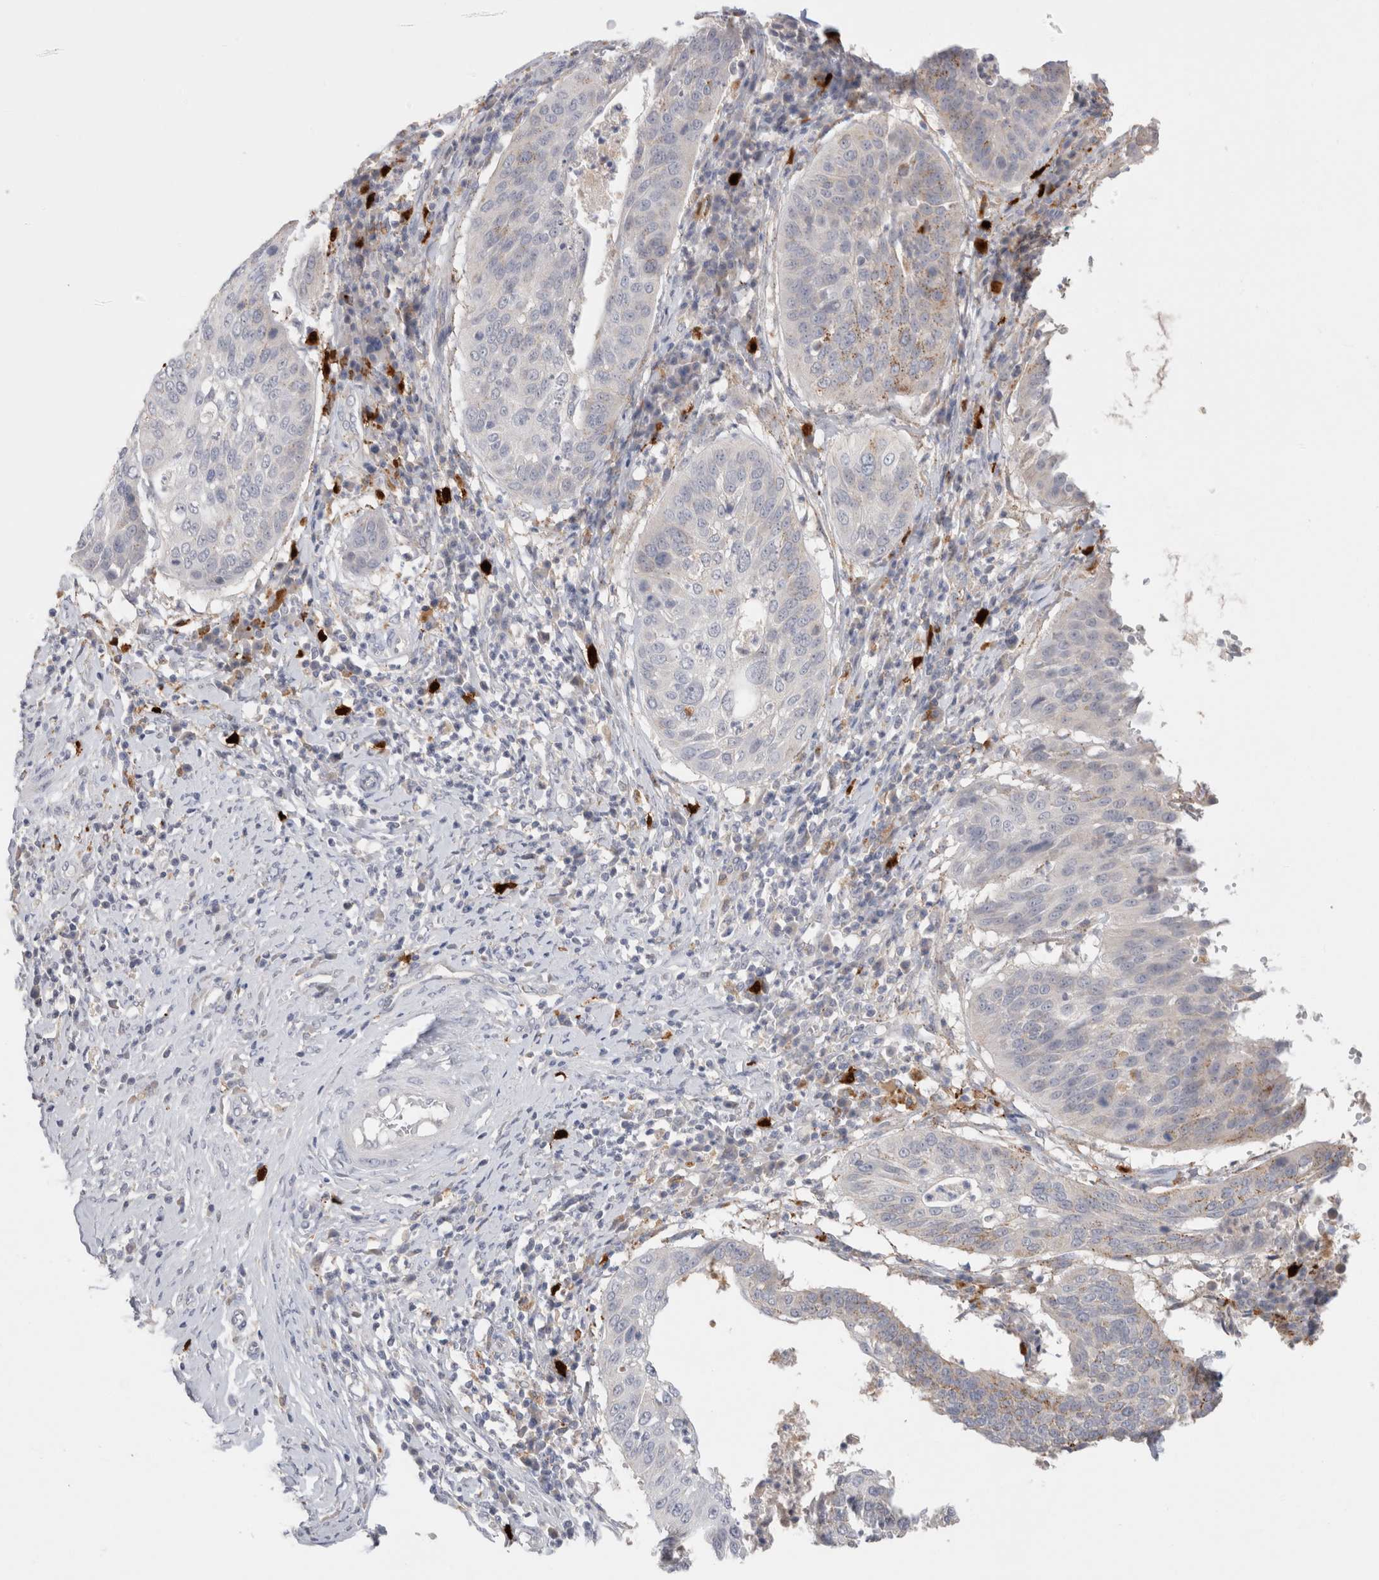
{"staining": {"intensity": "weak", "quantity": "<25%", "location": "cytoplasmic/membranous"}, "tissue": "cervical cancer", "cell_type": "Tumor cells", "image_type": "cancer", "snomed": [{"axis": "morphology", "description": "Normal tissue, NOS"}, {"axis": "morphology", "description": "Squamous cell carcinoma, NOS"}, {"axis": "topography", "description": "Cervix"}], "caption": "This is an immunohistochemistry (IHC) histopathology image of human squamous cell carcinoma (cervical). There is no positivity in tumor cells.", "gene": "HPGDS", "patient": {"sex": "female", "age": 39}}